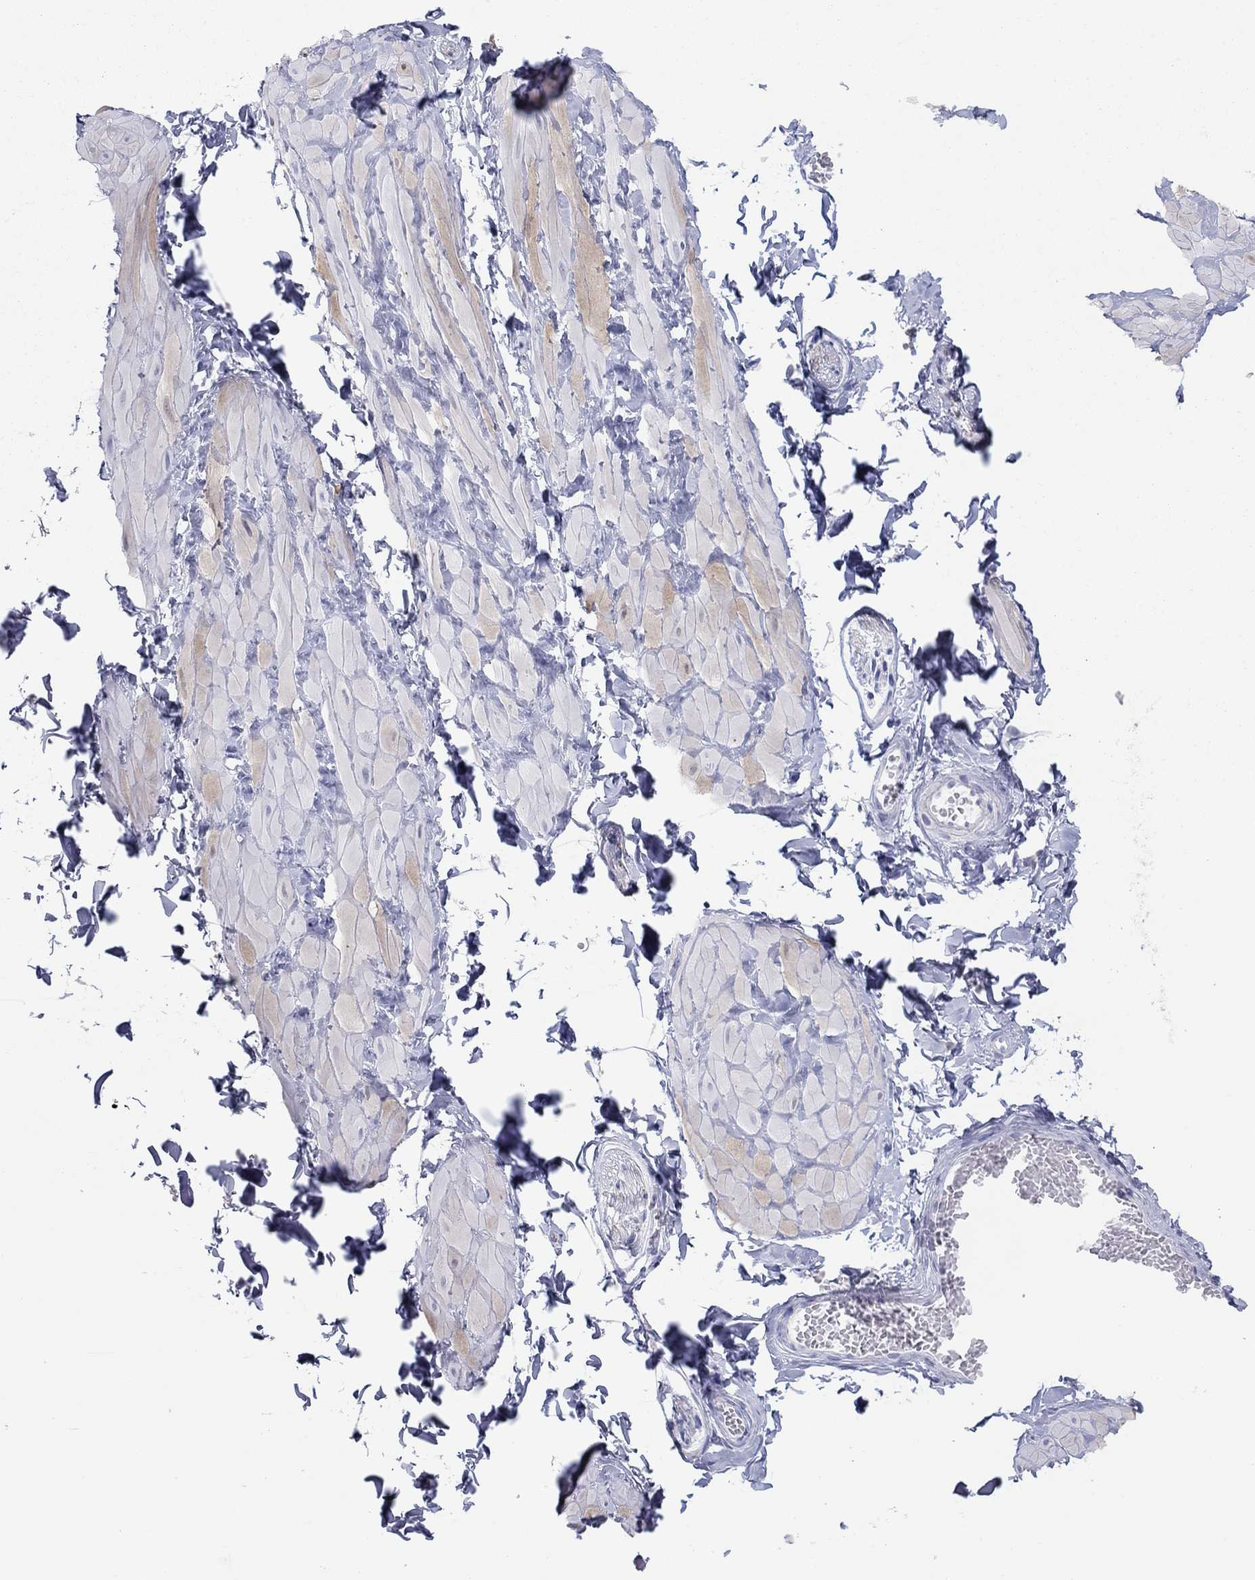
{"staining": {"intensity": "negative", "quantity": "none", "location": "none"}, "tissue": "adipose tissue", "cell_type": "Adipocytes", "image_type": "normal", "snomed": [{"axis": "morphology", "description": "Normal tissue, NOS"}, {"axis": "topography", "description": "Smooth muscle"}, {"axis": "topography", "description": "Peripheral nerve tissue"}], "caption": "Human adipose tissue stained for a protein using immunohistochemistry displays no expression in adipocytes.", "gene": "CPNE6", "patient": {"sex": "male", "age": 22}}